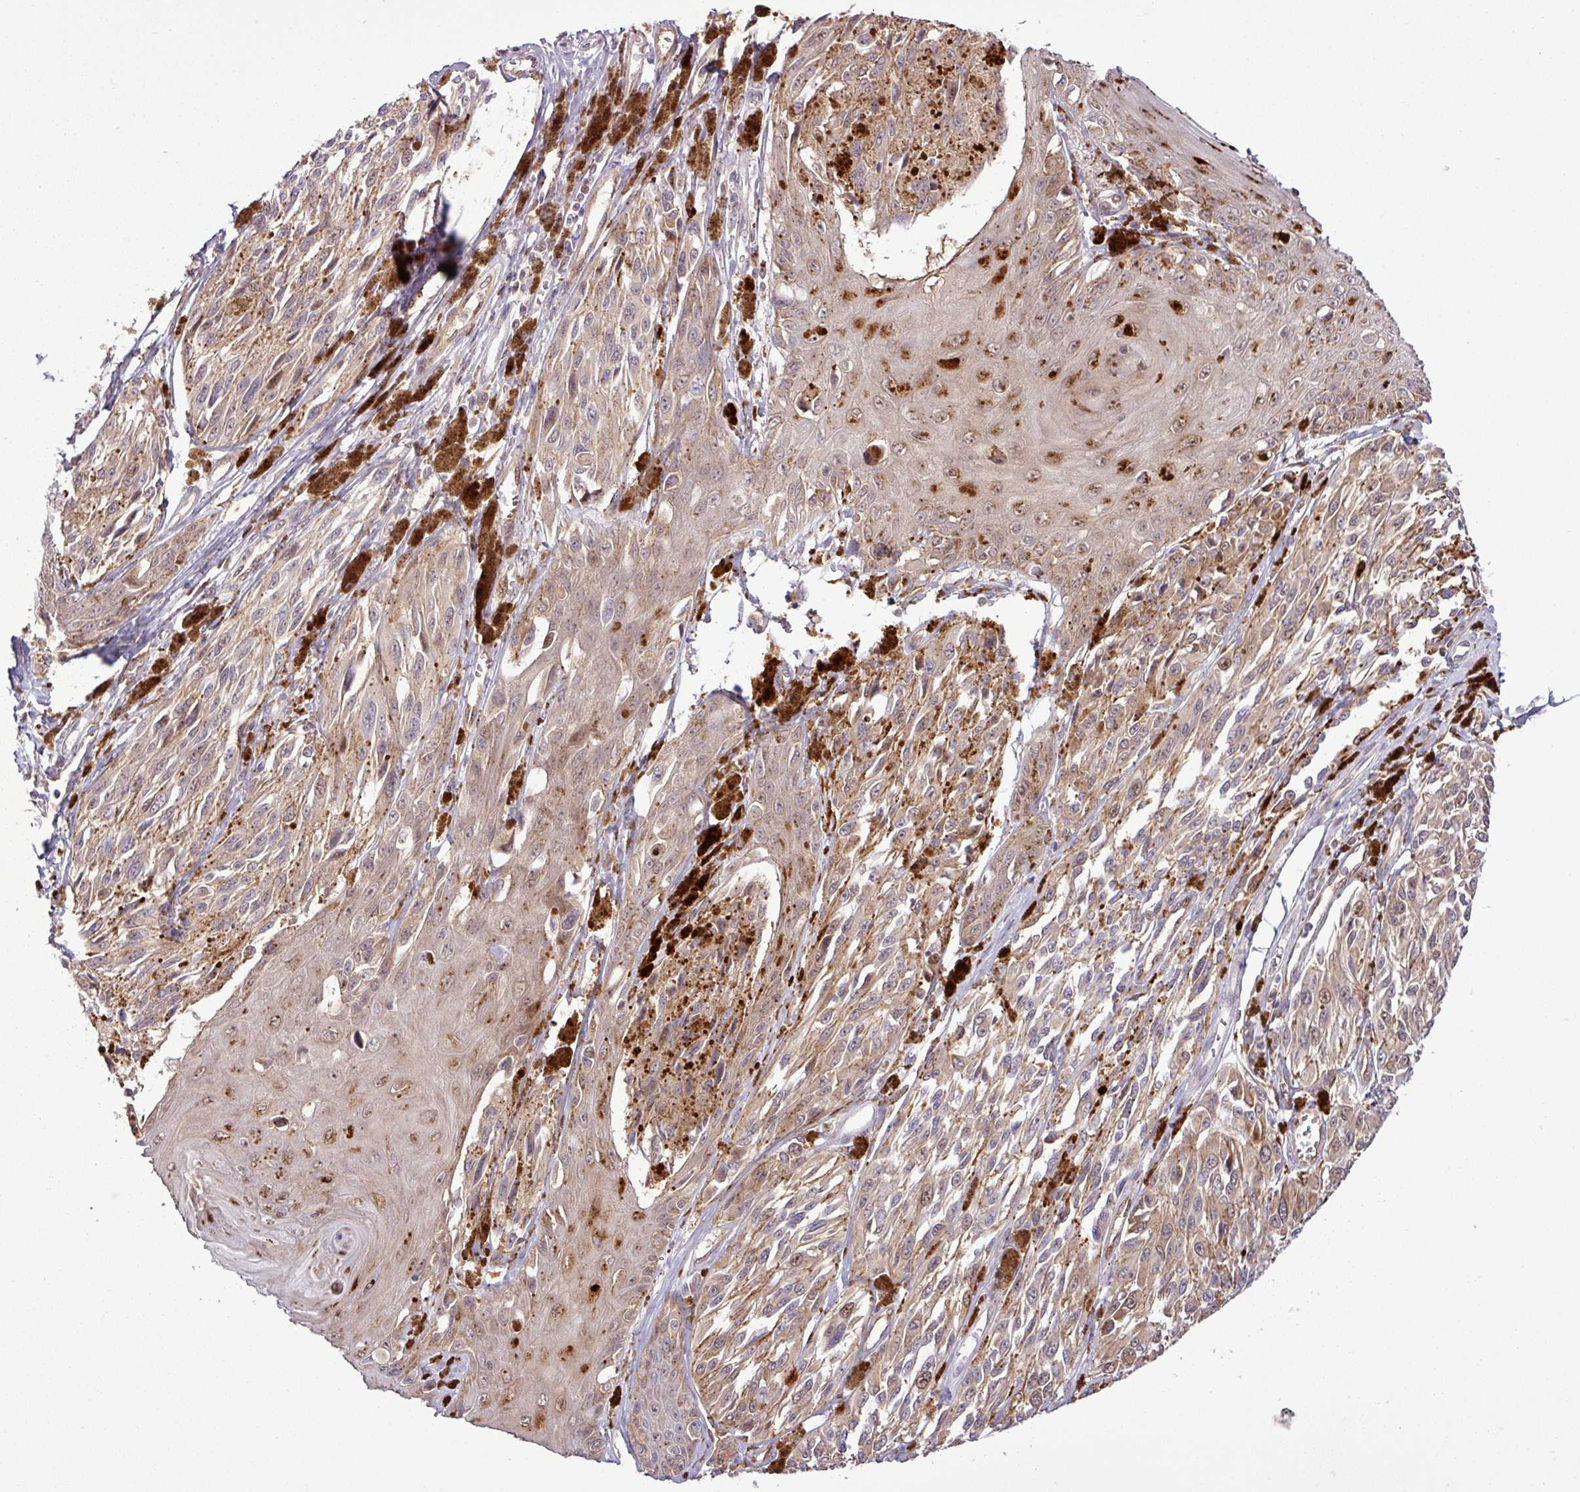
{"staining": {"intensity": "moderate", "quantity": "25%-75%", "location": "cytoplasmic/membranous,nuclear"}, "tissue": "melanoma", "cell_type": "Tumor cells", "image_type": "cancer", "snomed": [{"axis": "morphology", "description": "Malignant melanoma, NOS"}, {"axis": "topography", "description": "Skin"}], "caption": "The immunohistochemical stain highlights moderate cytoplasmic/membranous and nuclear staining in tumor cells of melanoma tissue. Using DAB (3,3'-diaminobenzidine) (brown) and hematoxylin (blue) stains, captured at high magnification using brightfield microscopy.", "gene": "CARHSP1", "patient": {"sex": "male", "age": 94}}